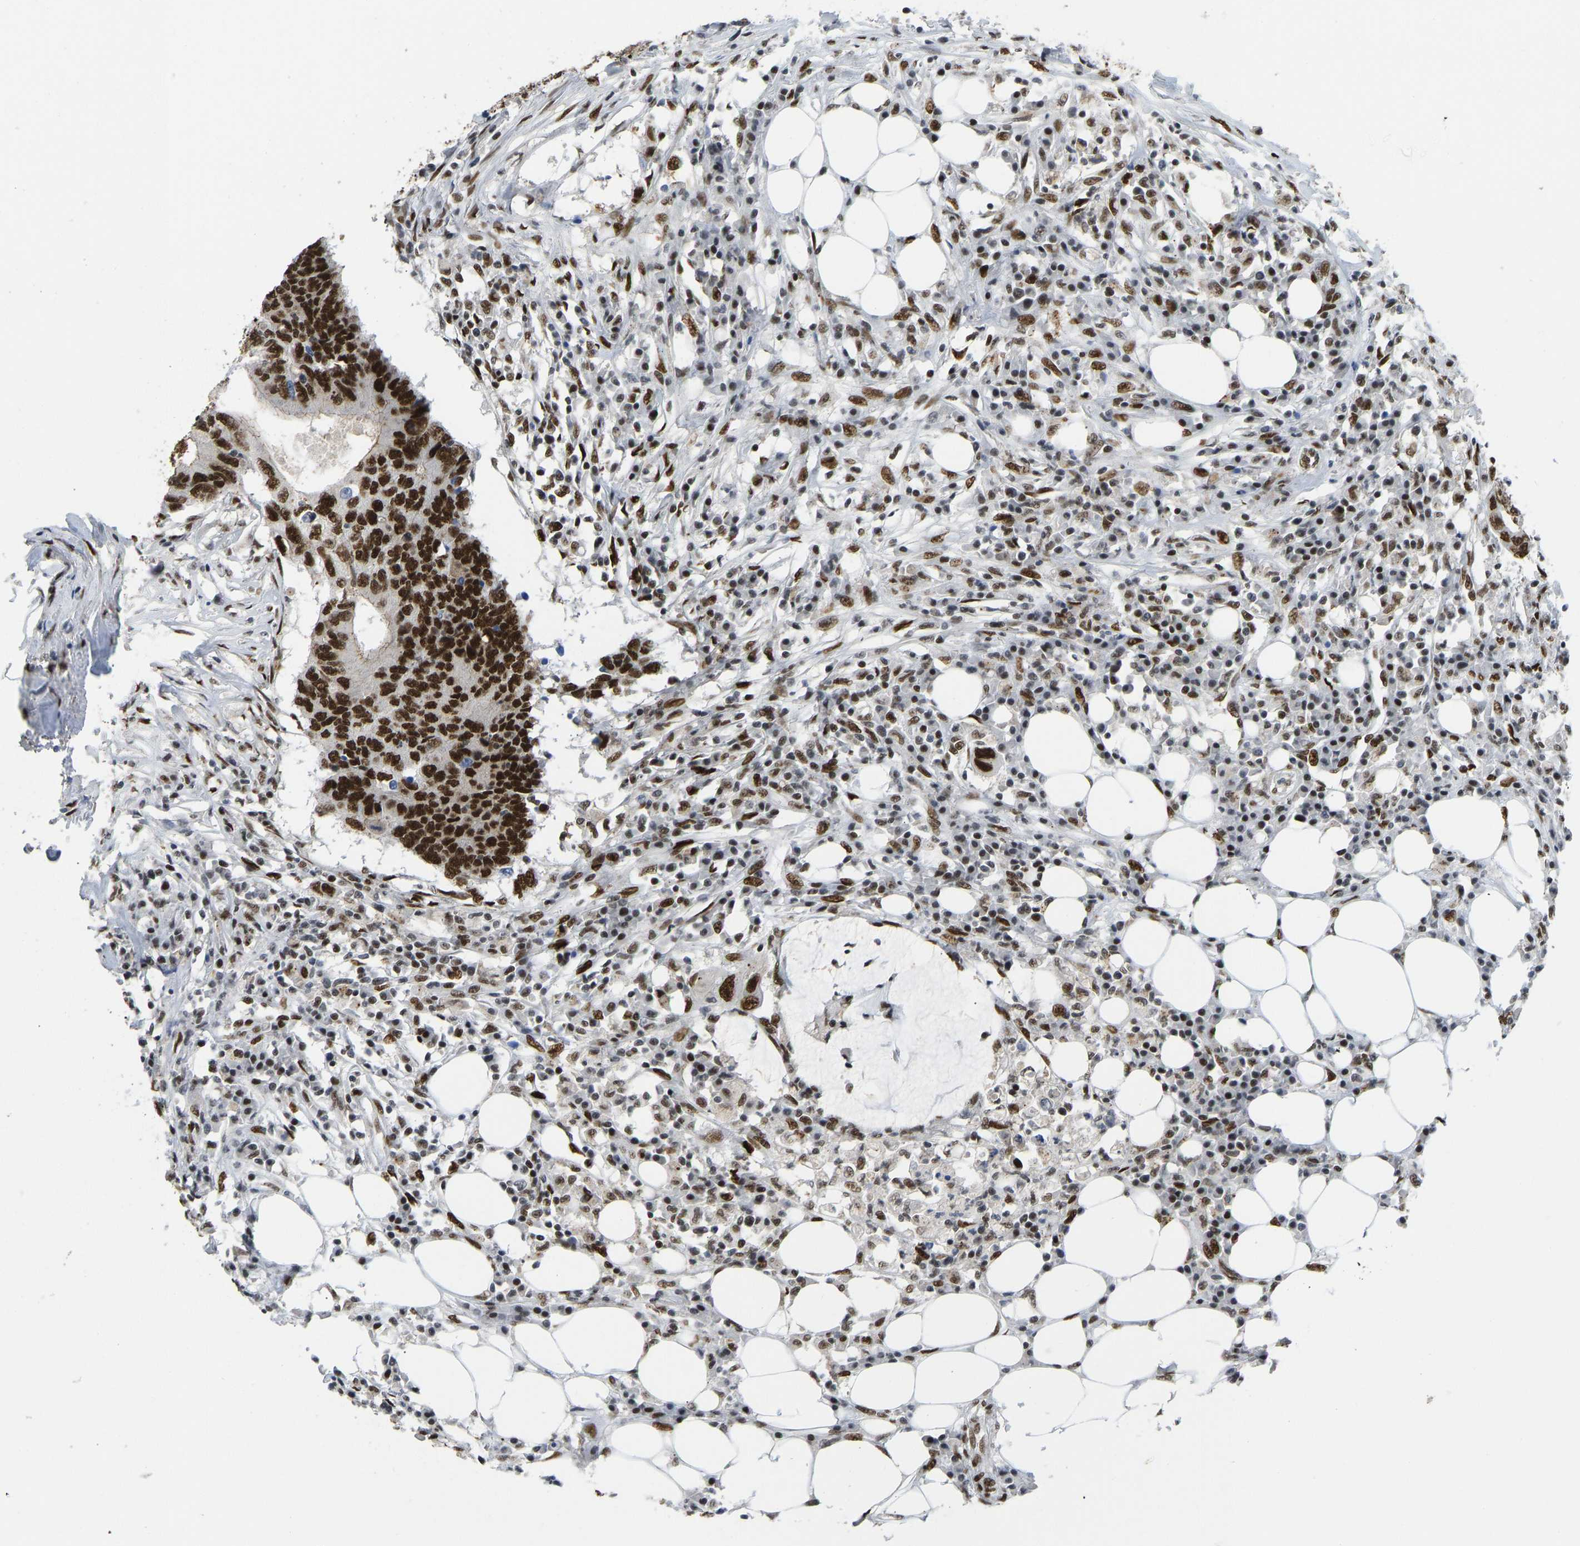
{"staining": {"intensity": "strong", "quantity": ">75%", "location": "nuclear"}, "tissue": "colorectal cancer", "cell_type": "Tumor cells", "image_type": "cancer", "snomed": [{"axis": "morphology", "description": "Adenocarcinoma, NOS"}, {"axis": "topography", "description": "Colon"}], "caption": "This micrograph demonstrates immunohistochemistry staining of colorectal cancer, with high strong nuclear positivity in about >75% of tumor cells.", "gene": "FOXK1", "patient": {"sex": "male", "age": 71}}